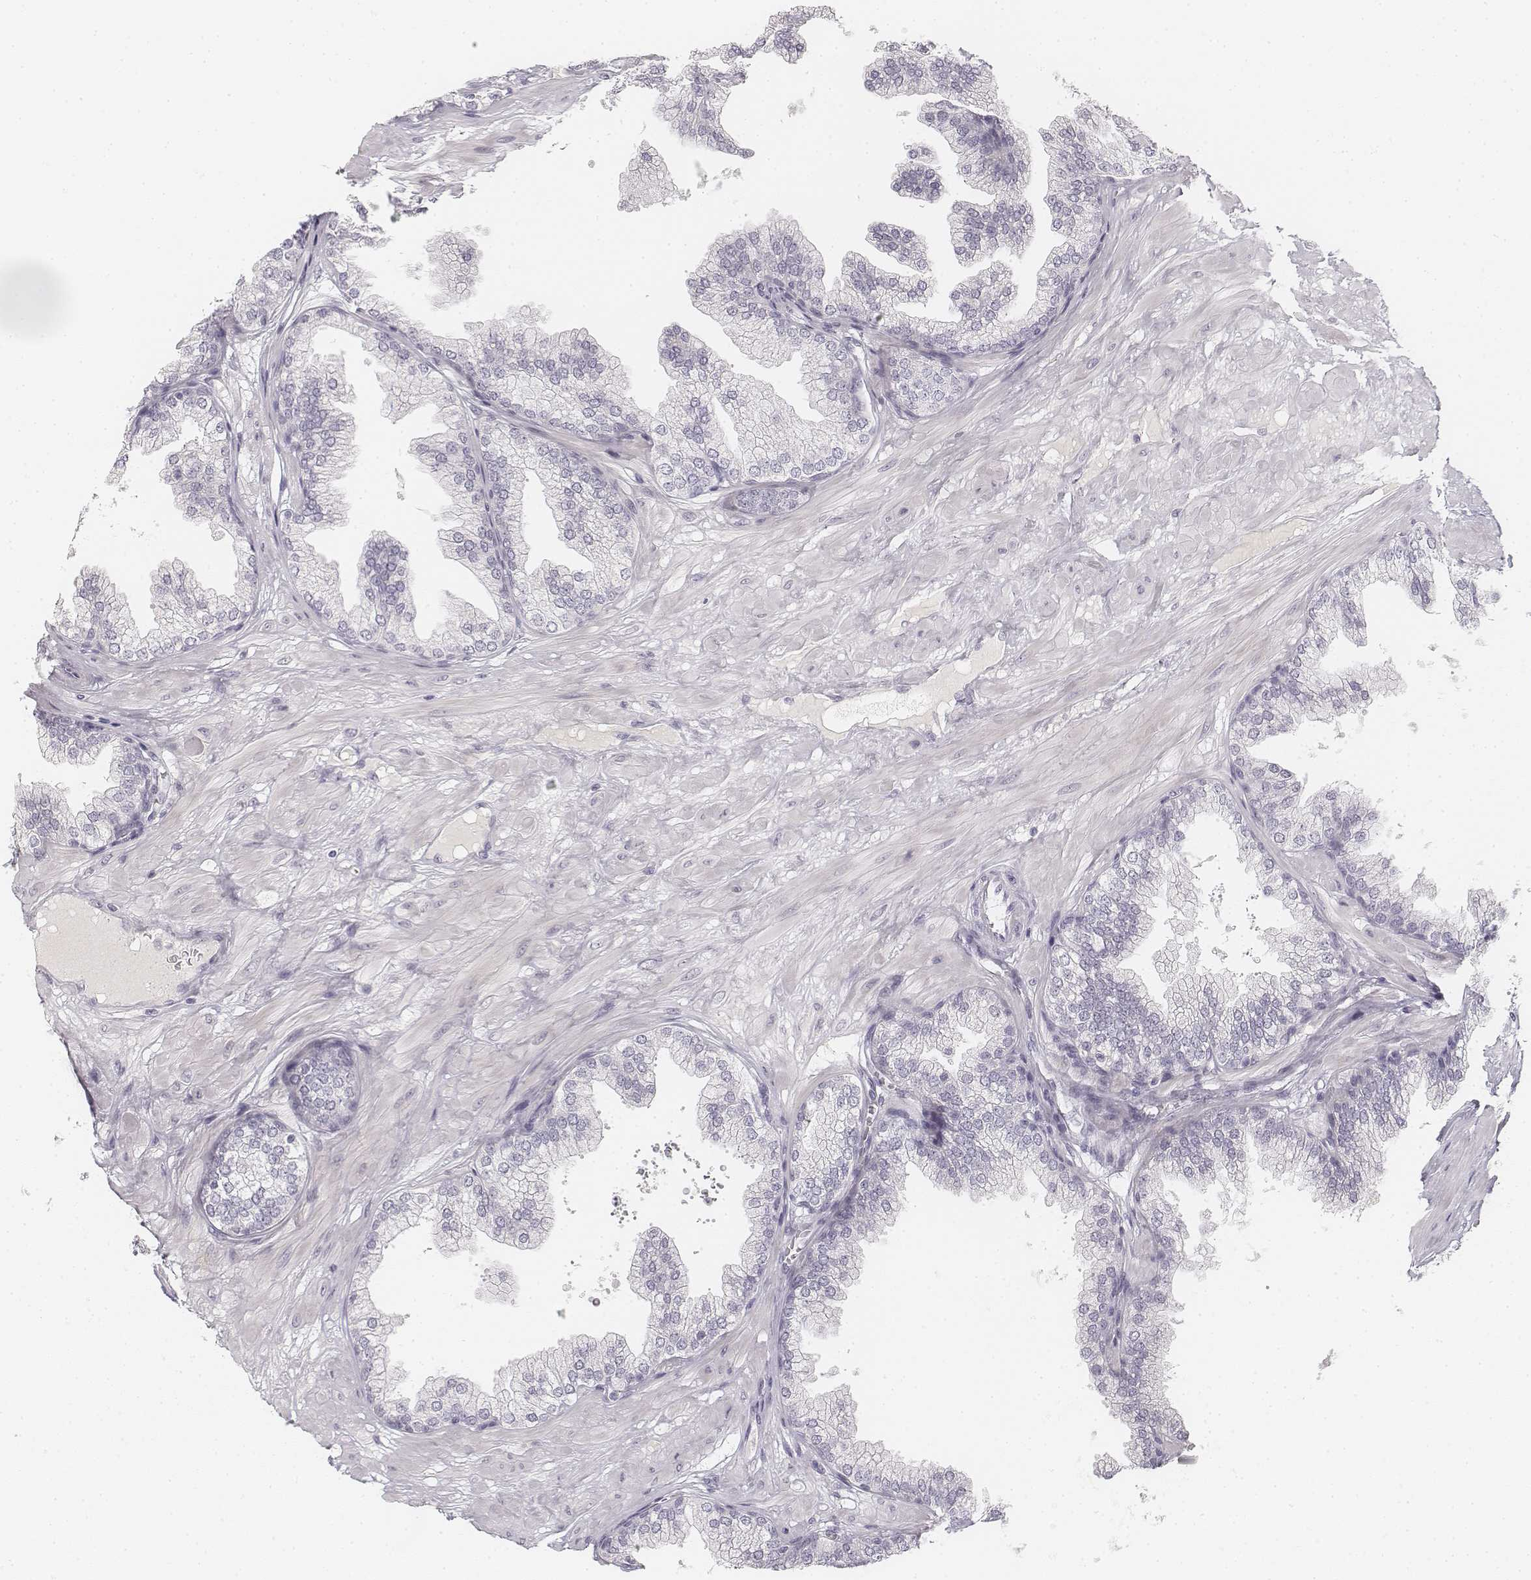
{"staining": {"intensity": "negative", "quantity": "none", "location": "none"}, "tissue": "prostate", "cell_type": "Glandular cells", "image_type": "normal", "snomed": [{"axis": "morphology", "description": "Normal tissue, NOS"}, {"axis": "topography", "description": "Prostate"}], "caption": "The photomicrograph reveals no significant positivity in glandular cells of prostate. Nuclei are stained in blue.", "gene": "DSG4", "patient": {"sex": "male", "age": 37}}